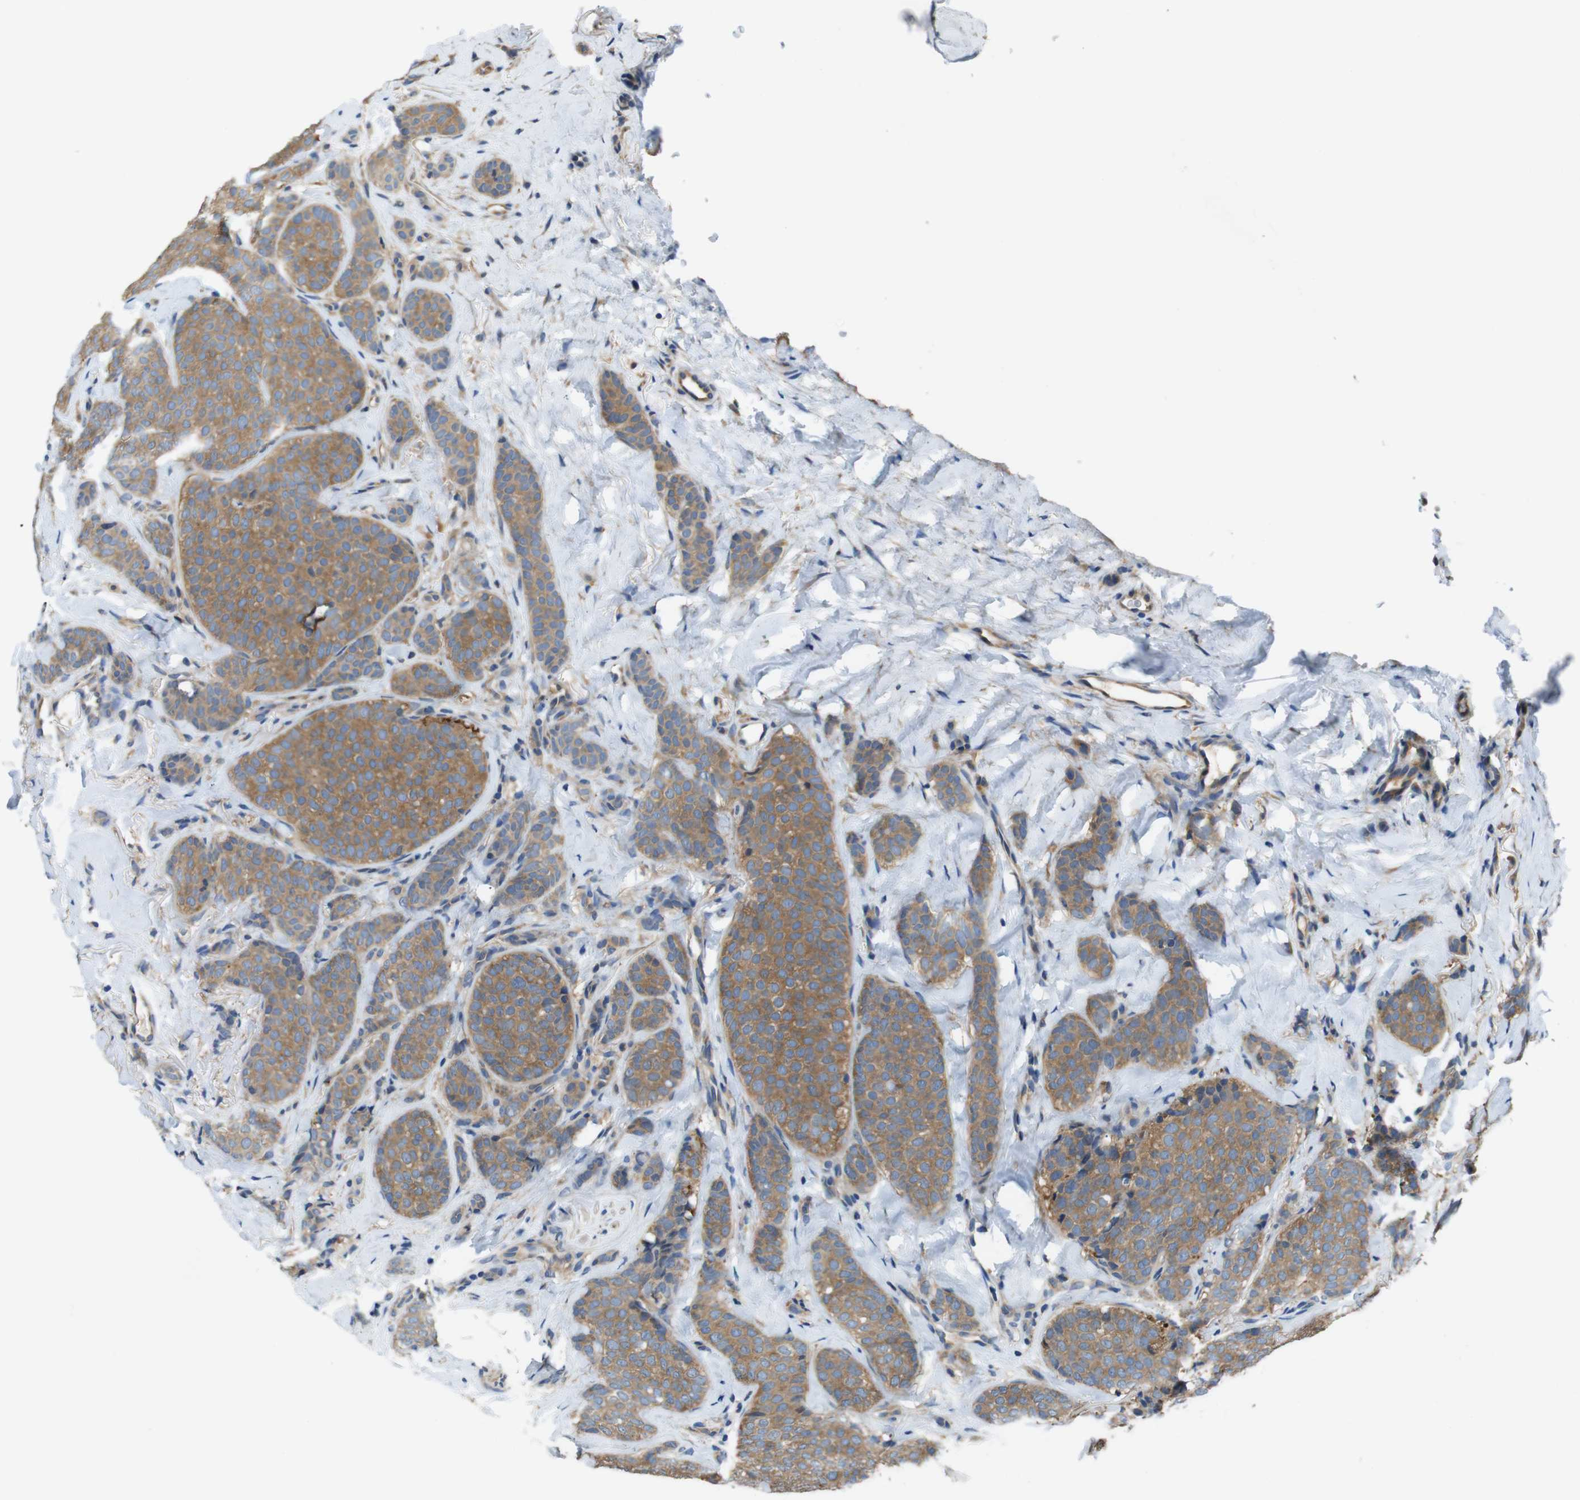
{"staining": {"intensity": "moderate", "quantity": ">75%", "location": "cytoplasmic/membranous"}, "tissue": "breast cancer", "cell_type": "Tumor cells", "image_type": "cancer", "snomed": [{"axis": "morphology", "description": "Lobular carcinoma"}, {"axis": "topography", "description": "Skin"}, {"axis": "topography", "description": "Breast"}], "caption": "High-magnification brightfield microscopy of breast cancer stained with DAB (brown) and counterstained with hematoxylin (blue). tumor cells exhibit moderate cytoplasmic/membranous positivity is identified in about>75% of cells.", "gene": "DCTN1", "patient": {"sex": "female", "age": 46}}